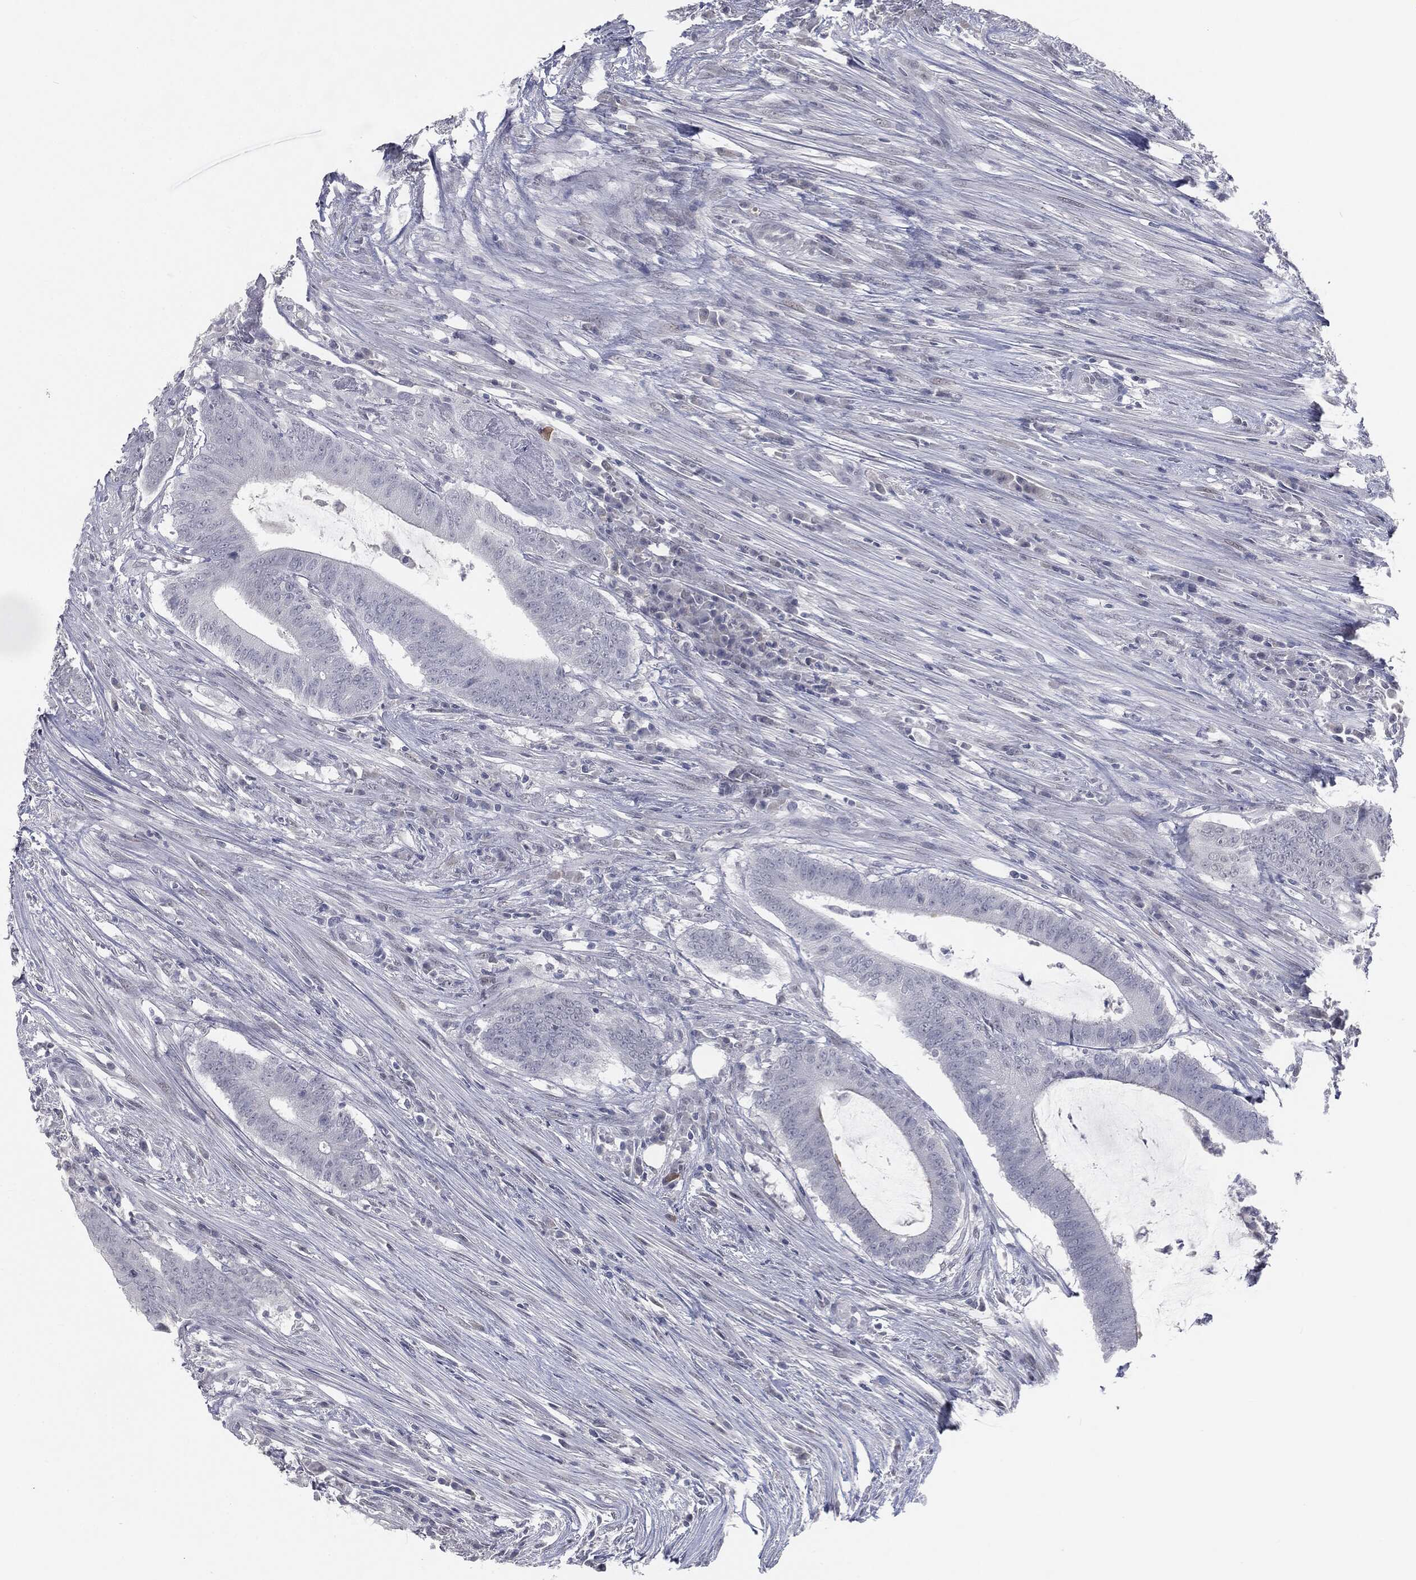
{"staining": {"intensity": "negative", "quantity": "none", "location": "none"}, "tissue": "colorectal cancer", "cell_type": "Tumor cells", "image_type": "cancer", "snomed": [{"axis": "morphology", "description": "Adenocarcinoma, NOS"}, {"axis": "topography", "description": "Colon"}], "caption": "DAB (3,3'-diaminobenzidine) immunohistochemical staining of colorectal adenocarcinoma exhibits no significant positivity in tumor cells.", "gene": "PRAME", "patient": {"sex": "female", "age": 43}}